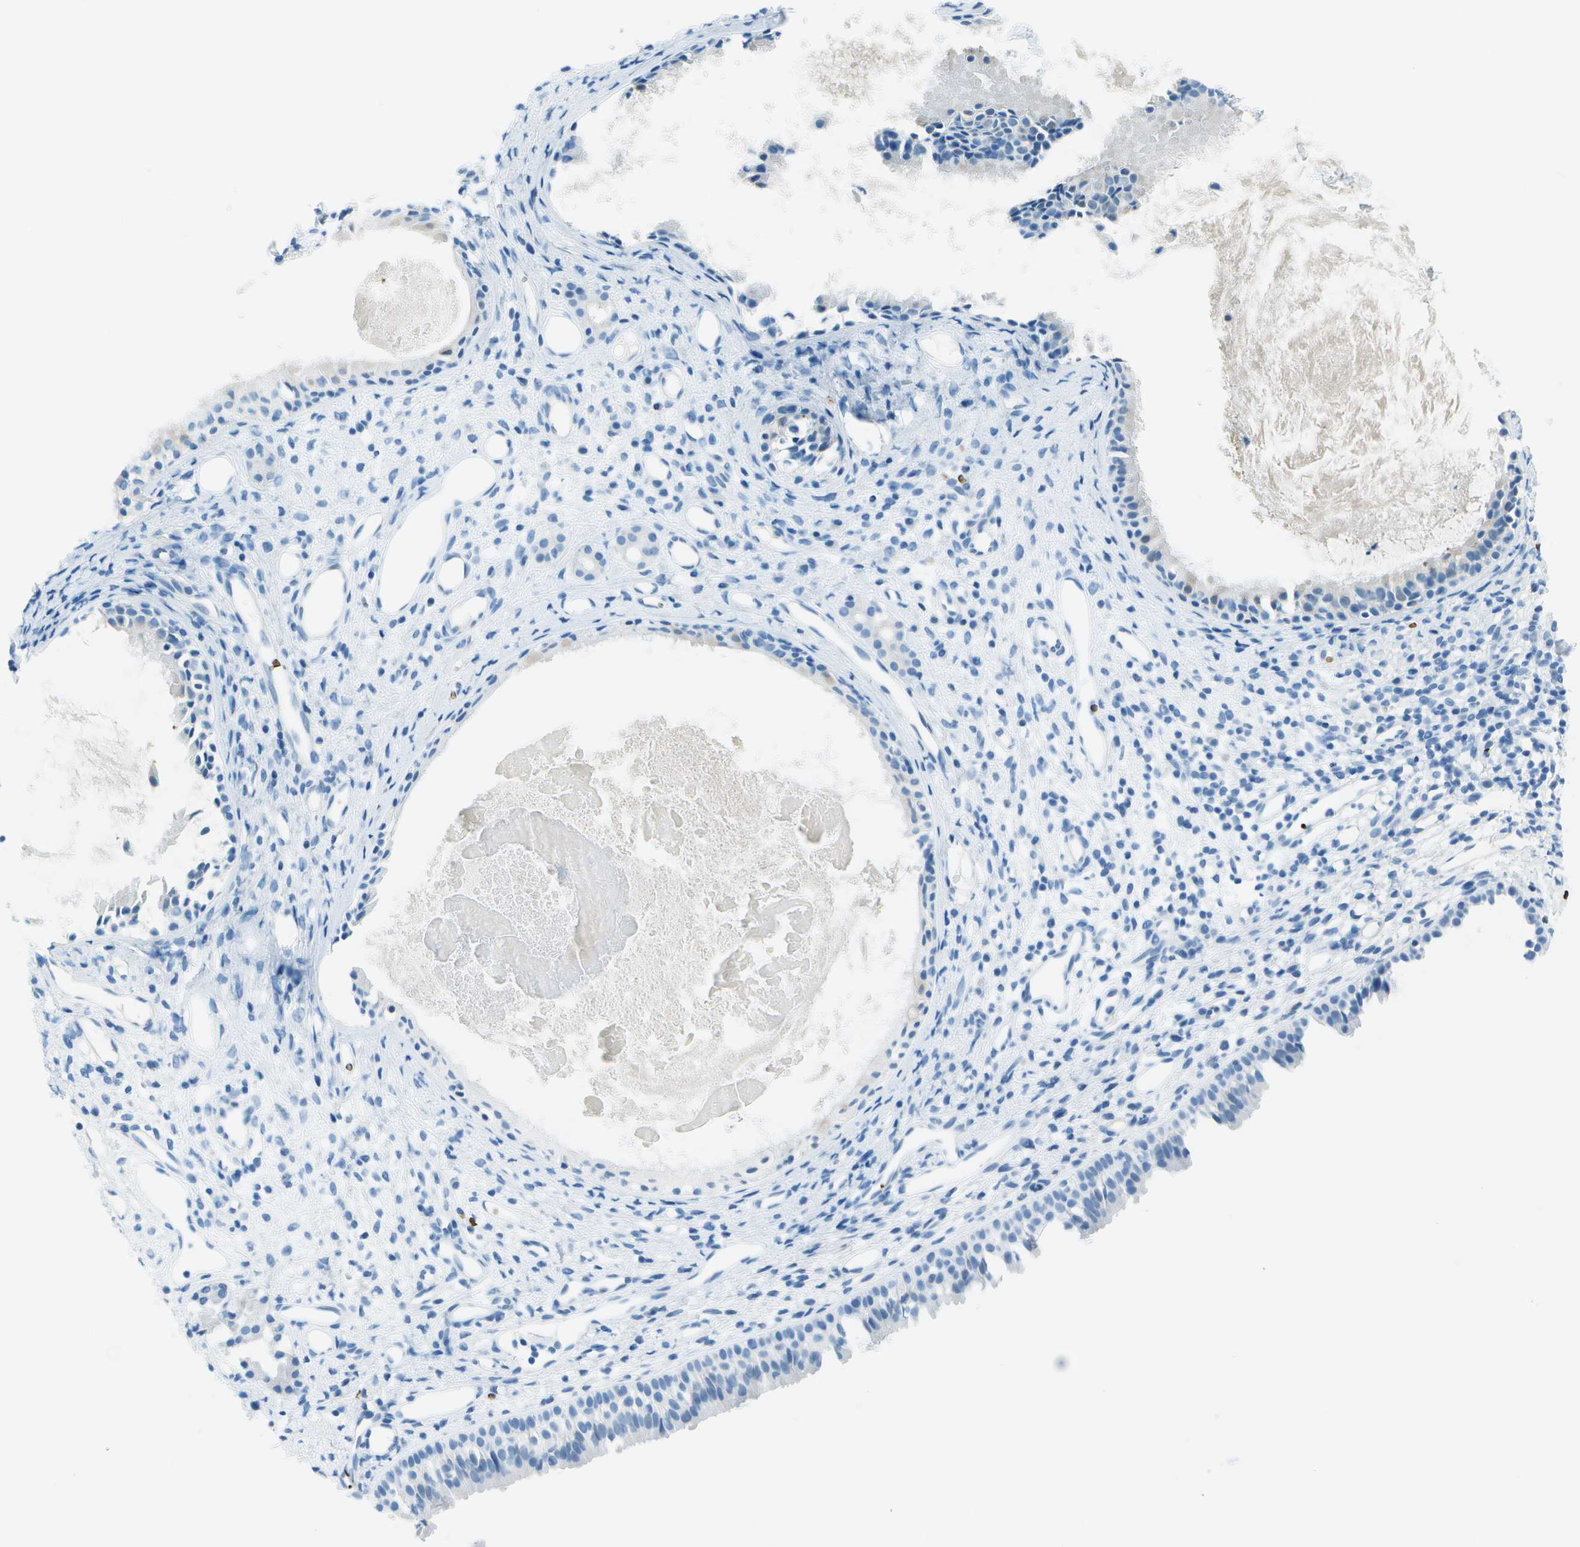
{"staining": {"intensity": "negative", "quantity": "none", "location": "none"}, "tissue": "nasopharynx", "cell_type": "Respiratory epithelial cells", "image_type": "normal", "snomed": [{"axis": "morphology", "description": "Normal tissue, NOS"}, {"axis": "topography", "description": "Nasopharynx"}], "caption": "The immunohistochemistry (IHC) photomicrograph has no significant expression in respiratory epithelial cells of nasopharynx. (Brightfield microscopy of DAB (3,3'-diaminobenzidine) immunohistochemistry at high magnification).", "gene": "ASL", "patient": {"sex": "male", "age": 22}}